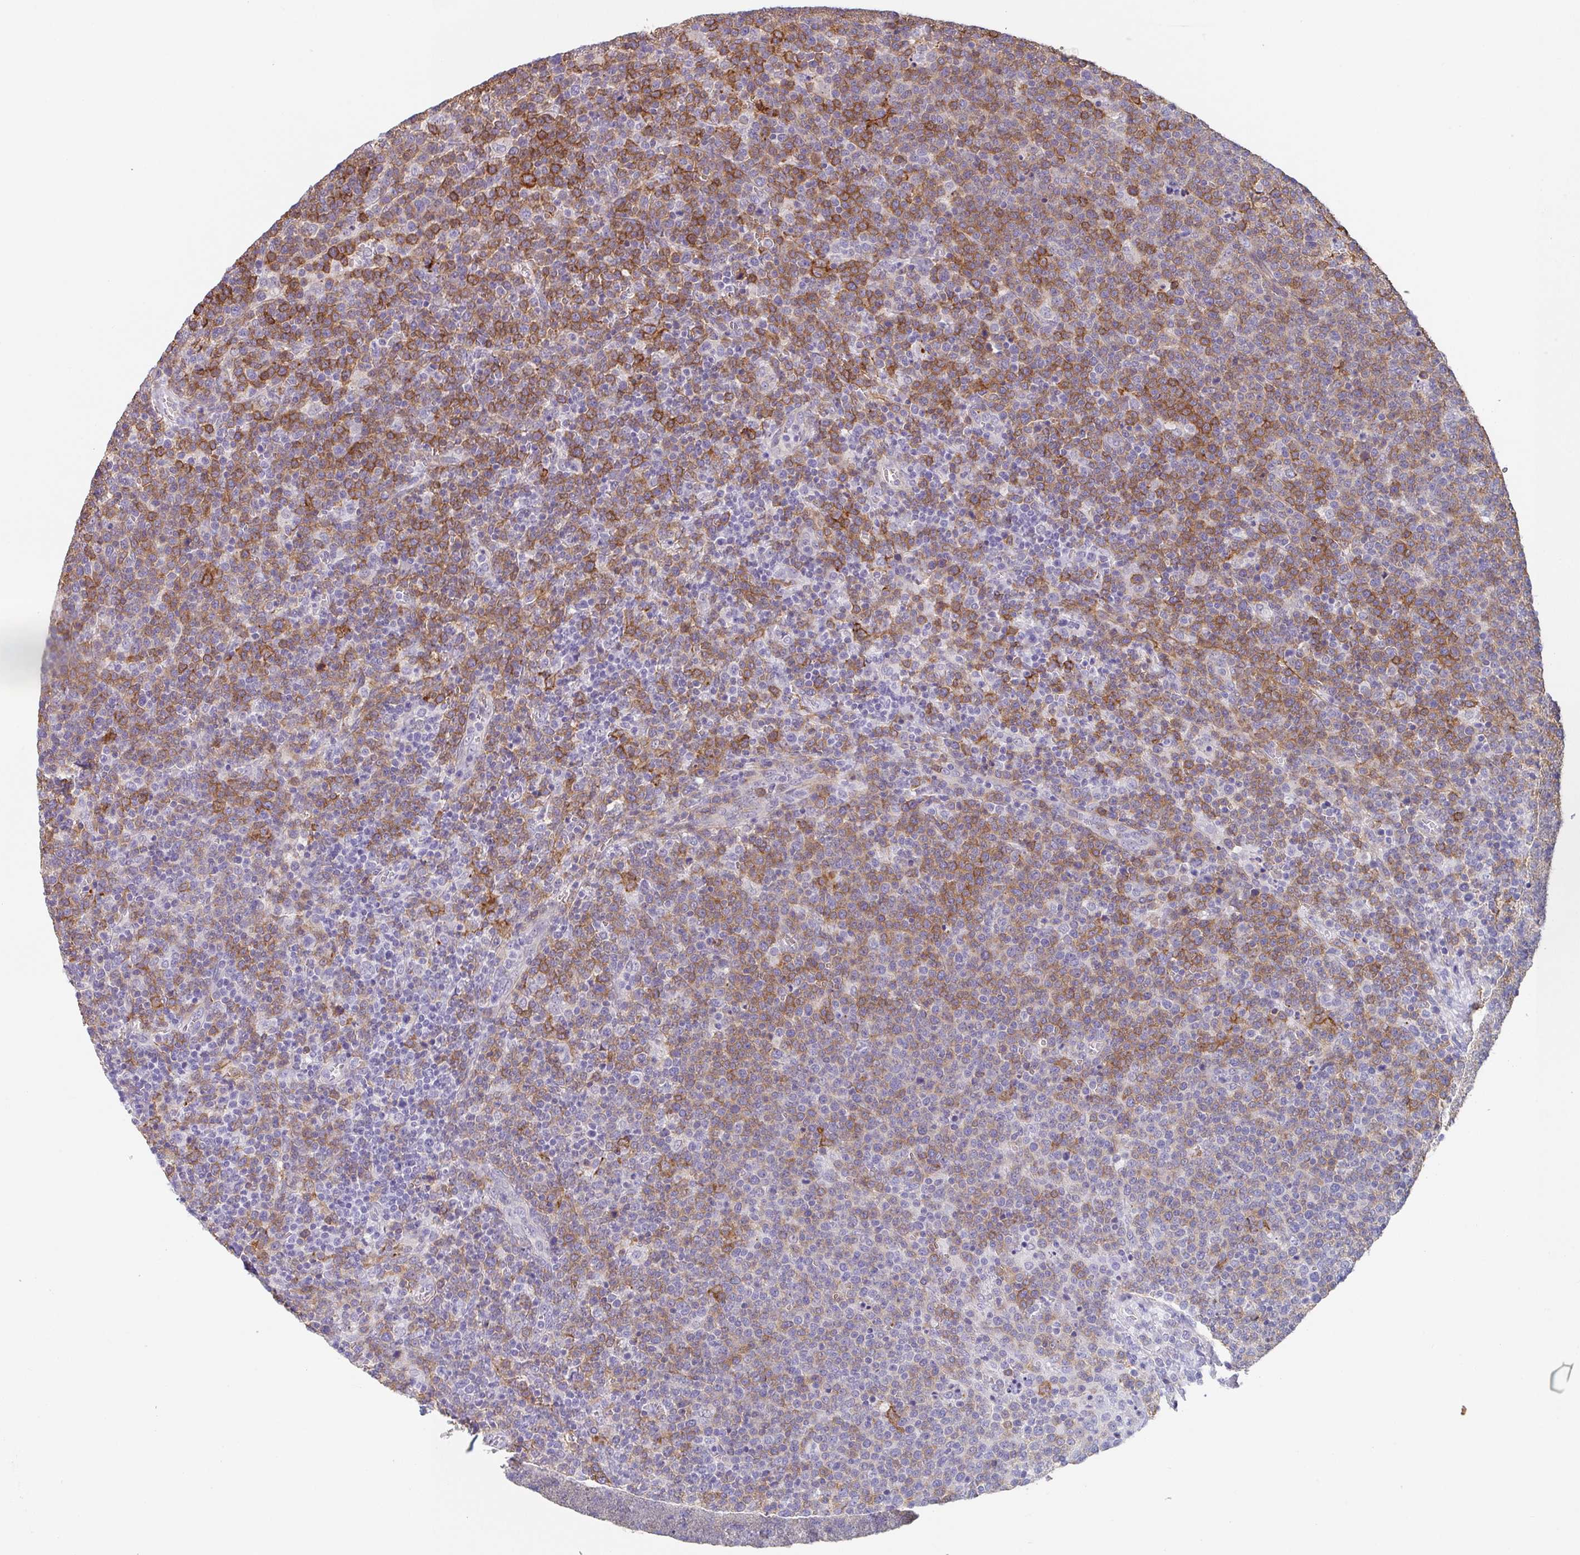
{"staining": {"intensity": "moderate", "quantity": "25%-75%", "location": "cytoplasmic/membranous"}, "tissue": "lymphoma", "cell_type": "Tumor cells", "image_type": "cancer", "snomed": [{"axis": "morphology", "description": "Malignant lymphoma, non-Hodgkin's type, High grade"}, {"axis": "topography", "description": "Lymph node"}], "caption": "This is a photomicrograph of IHC staining of lymphoma, which shows moderate expression in the cytoplasmic/membranous of tumor cells.", "gene": "DBN1", "patient": {"sex": "male", "age": 61}}